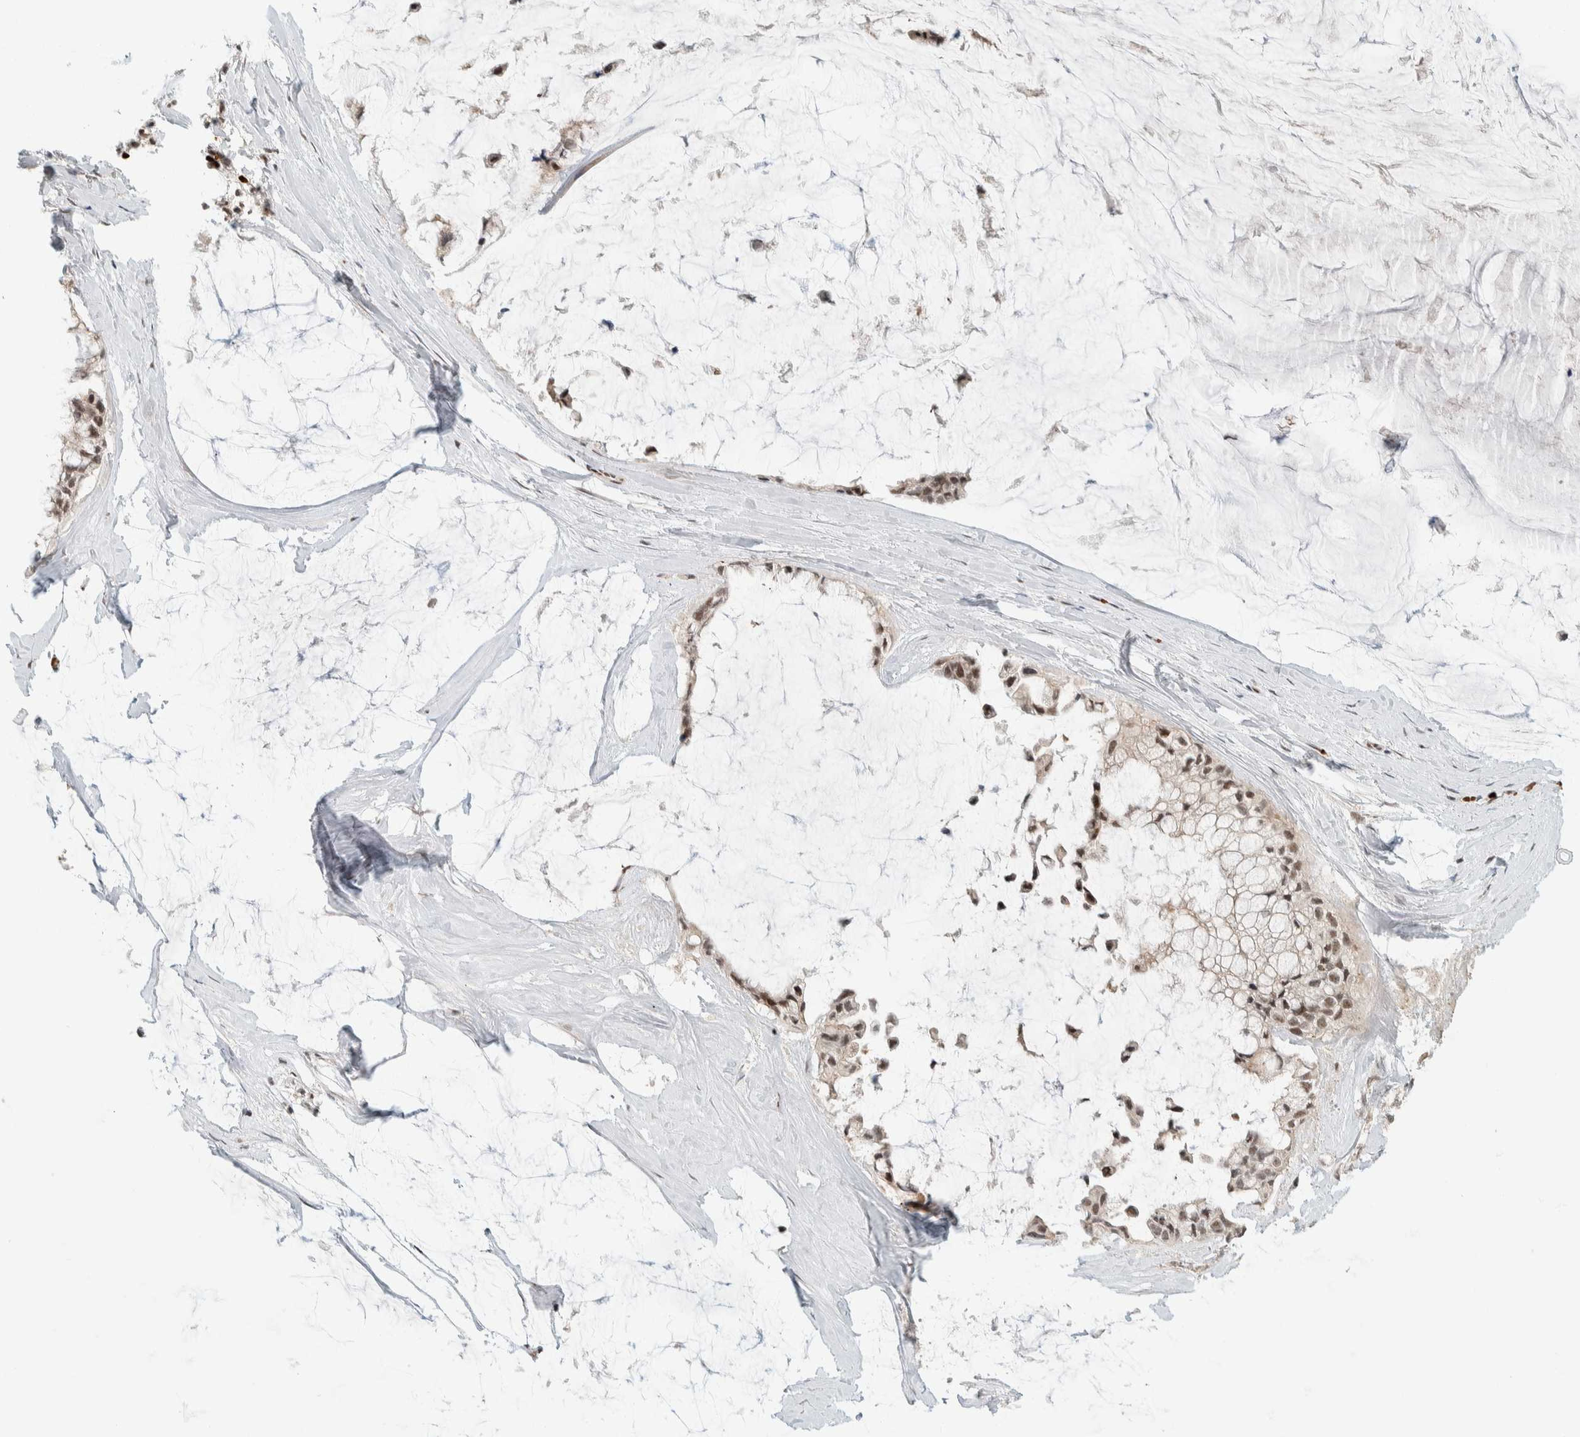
{"staining": {"intensity": "moderate", "quantity": "25%-75%", "location": "nuclear"}, "tissue": "ovarian cancer", "cell_type": "Tumor cells", "image_type": "cancer", "snomed": [{"axis": "morphology", "description": "Cystadenocarcinoma, mucinous, NOS"}, {"axis": "topography", "description": "Ovary"}], "caption": "This is an image of immunohistochemistry staining of ovarian cancer, which shows moderate positivity in the nuclear of tumor cells.", "gene": "ZBTB2", "patient": {"sex": "female", "age": 39}}